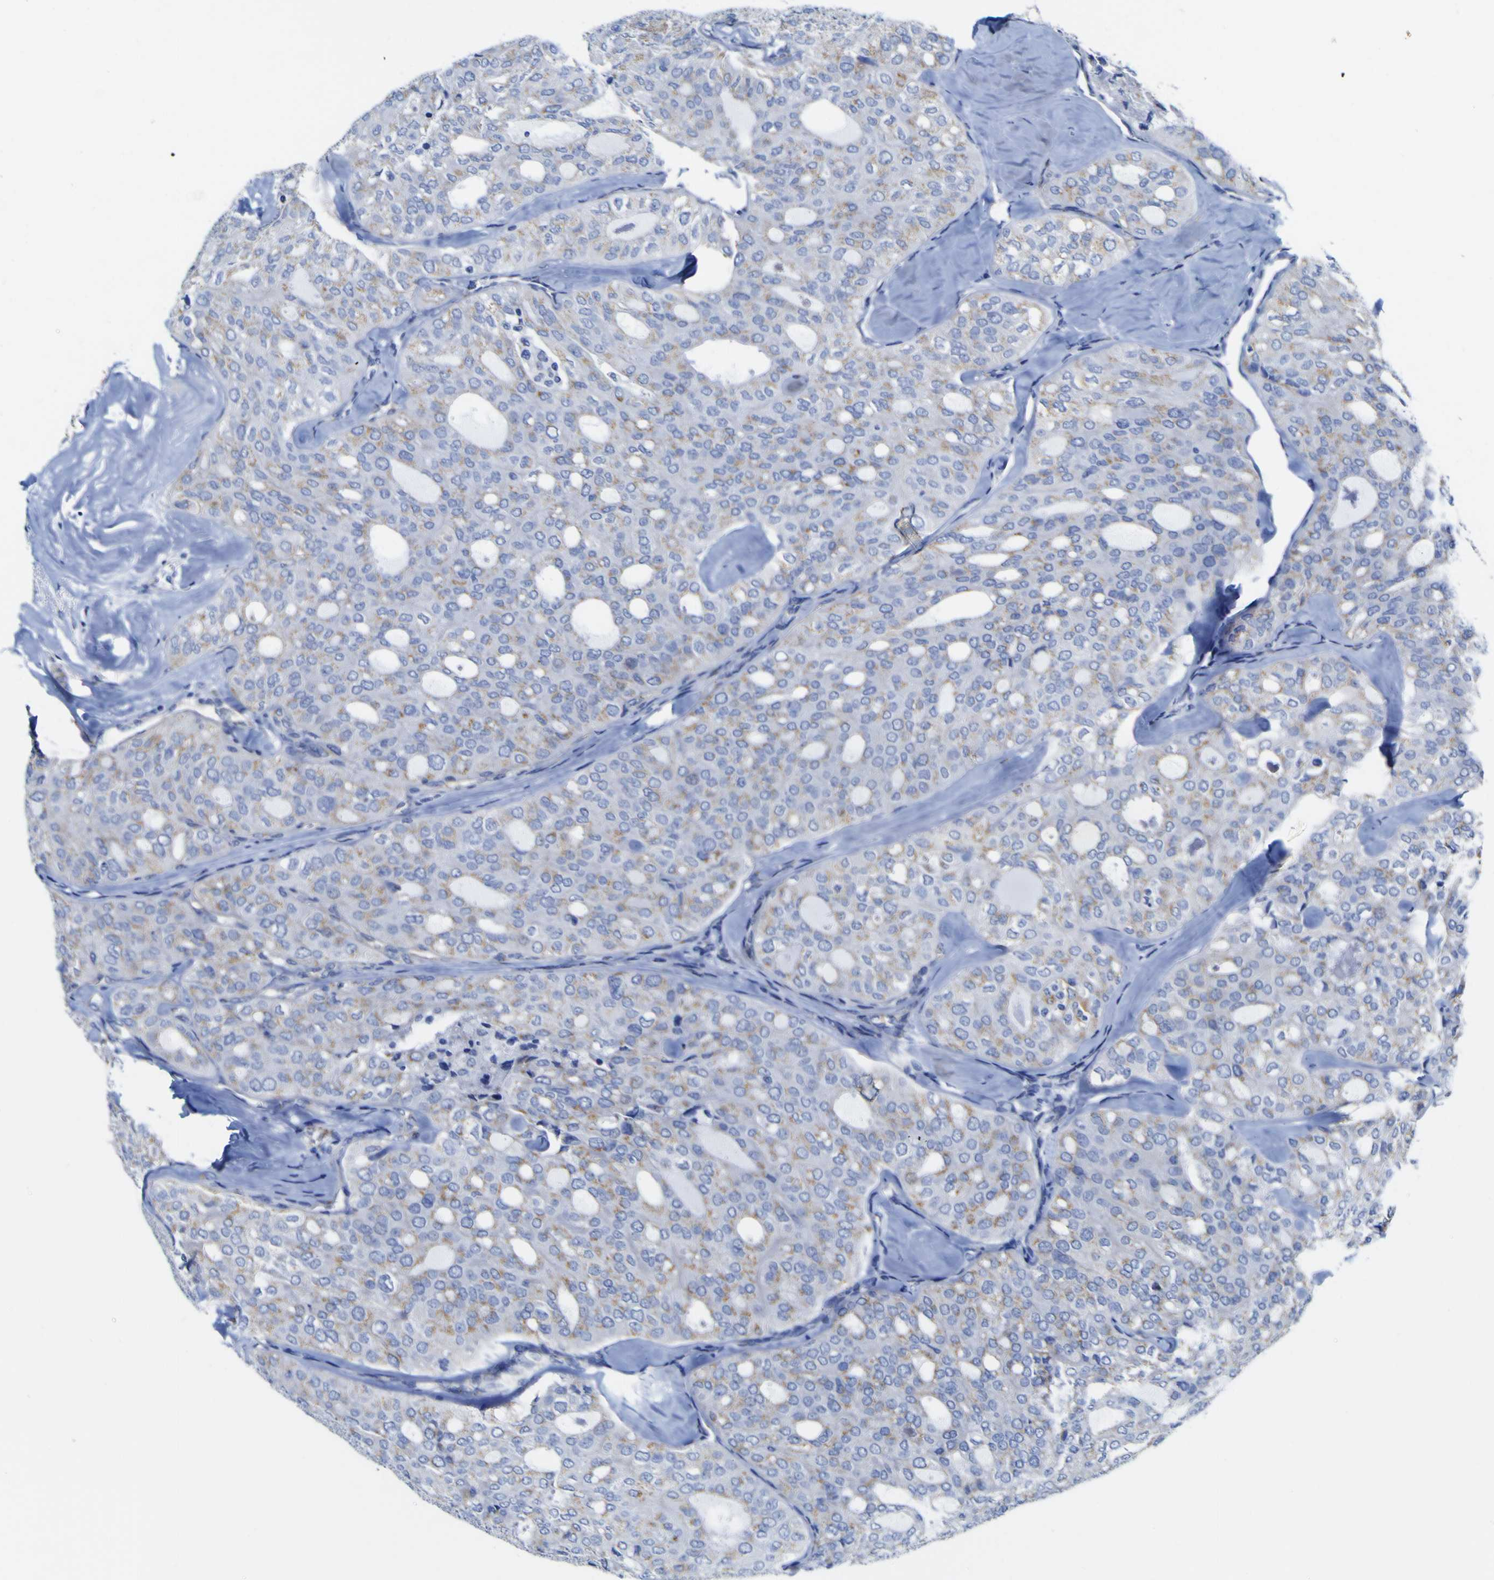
{"staining": {"intensity": "weak", "quantity": "<25%", "location": "cytoplasmic/membranous"}, "tissue": "thyroid cancer", "cell_type": "Tumor cells", "image_type": "cancer", "snomed": [{"axis": "morphology", "description": "Follicular adenoma carcinoma, NOS"}, {"axis": "topography", "description": "Thyroid gland"}], "caption": "Photomicrograph shows no significant protein positivity in tumor cells of thyroid cancer (follicular adenoma carcinoma).", "gene": "GOLM1", "patient": {"sex": "male", "age": 75}}